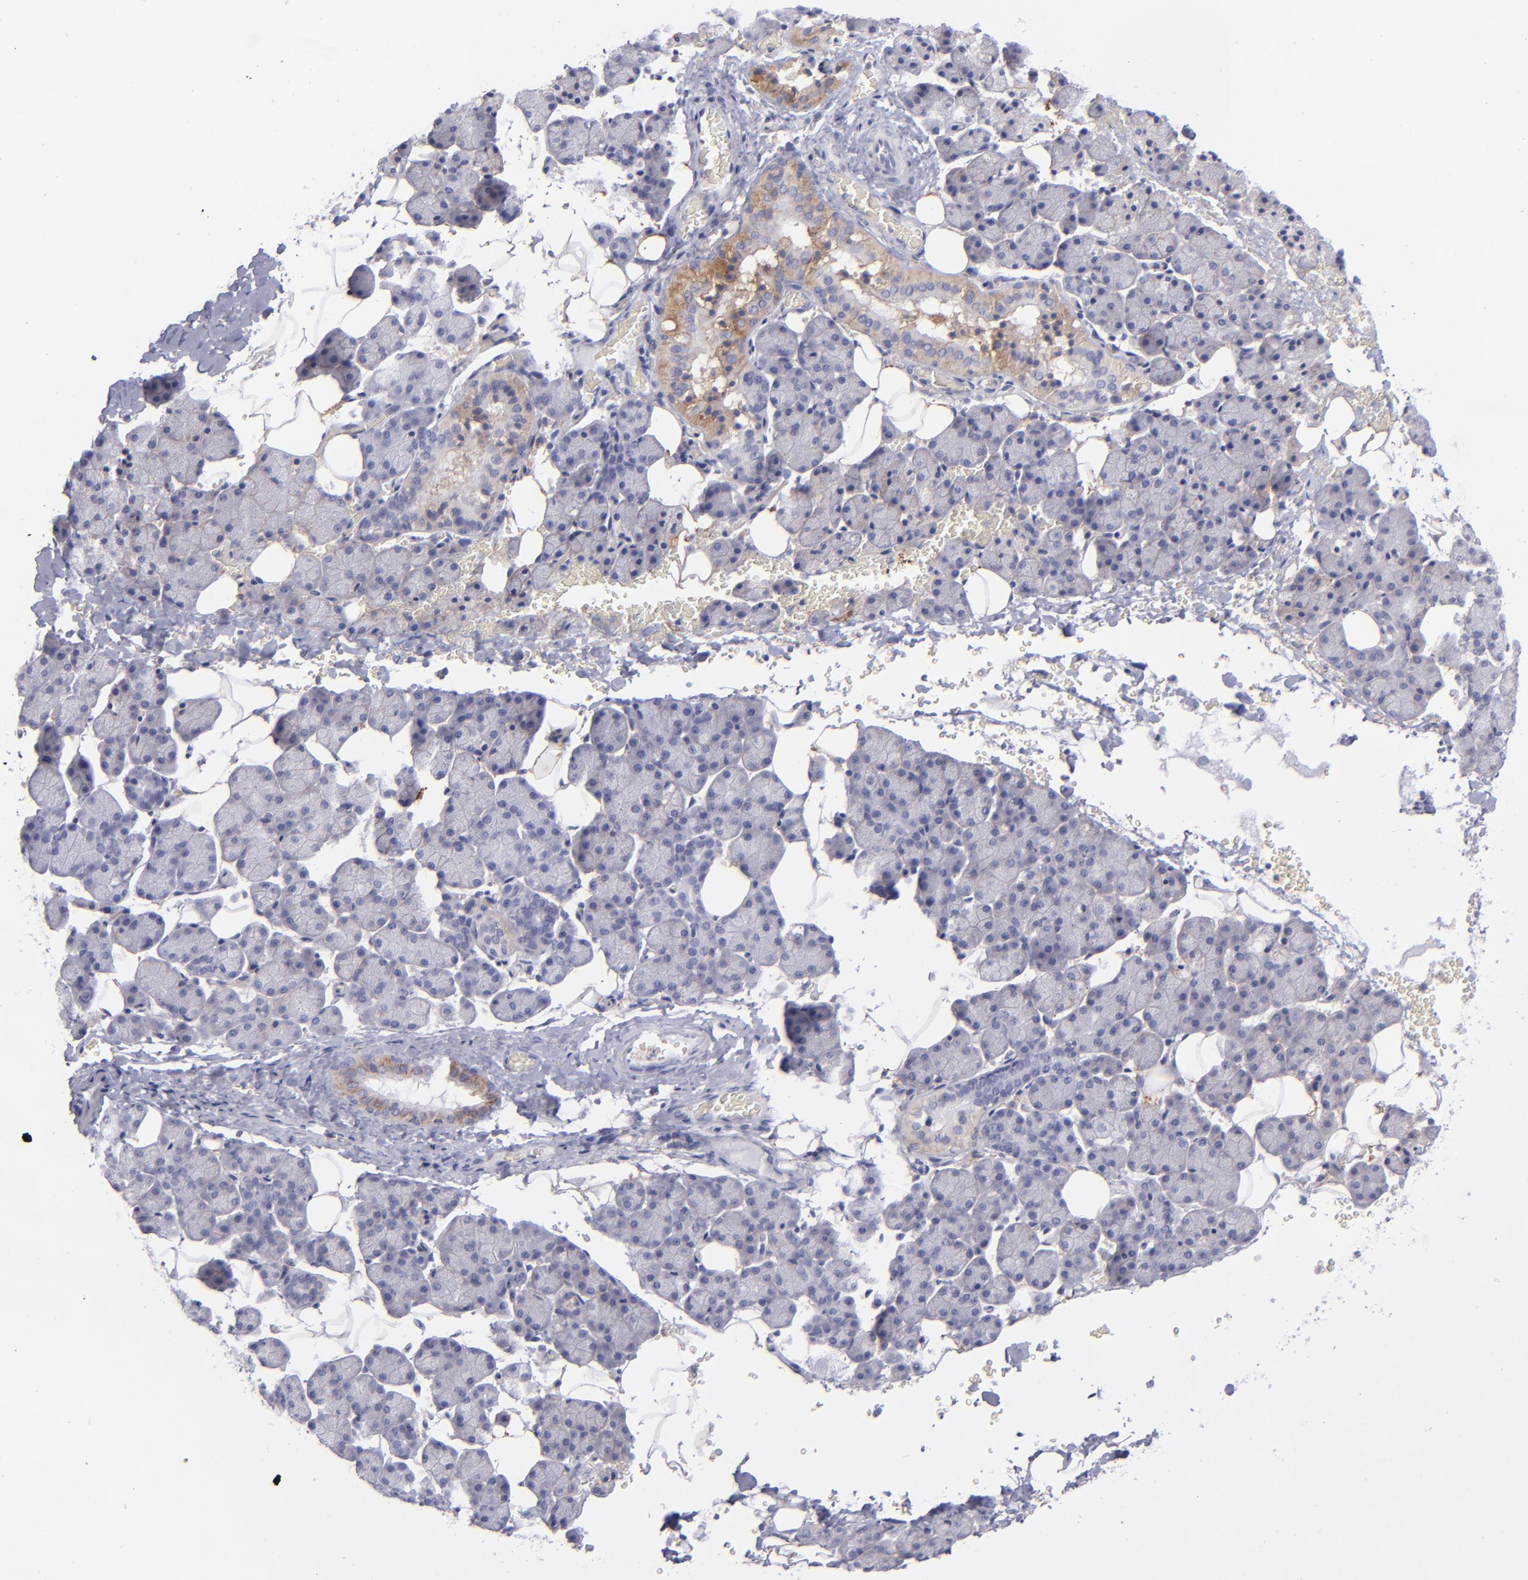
{"staining": {"intensity": "weak", "quantity": "<25%", "location": "cytoplasmic/membranous"}, "tissue": "salivary gland", "cell_type": "Glandular cells", "image_type": "normal", "snomed": [{"axis": "morphology", "description": "Normal tissue, NOS"}, {"axis": "topography", "description": "Lymph node"}, {"axis": "topography", "description": "Salivary gland"}], "caption": "Human salivary gland stained for a protein using immunohistochemistry (IHC) displays no expression in glandular cells.", "gene": "BSG", "patient": {"sex": "male", "age": 8}}